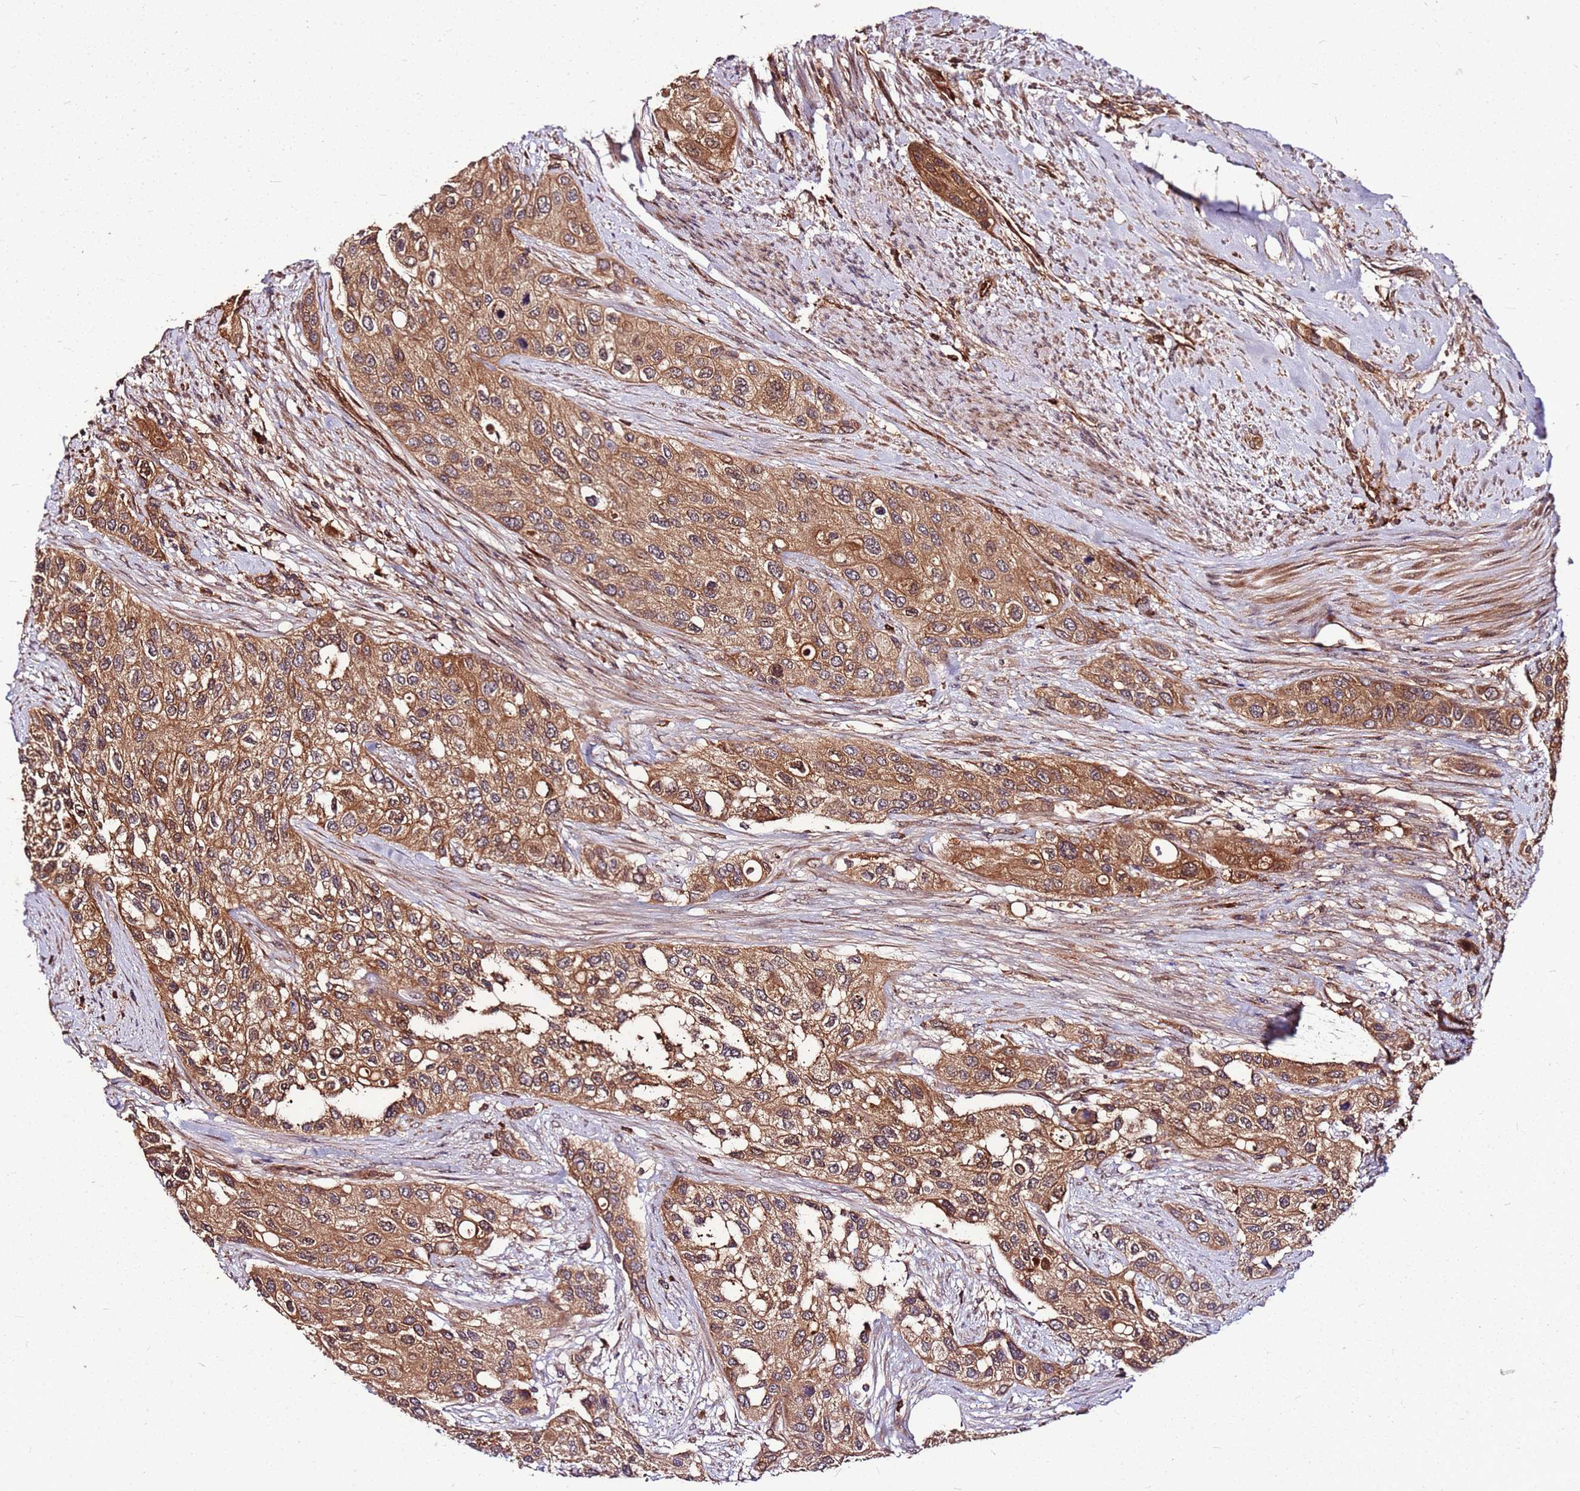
{"staining": {"intensity": "strong", "quantity": ">75%", "location": "cytoplasmic/membranous"}, "tissue": "urothelial cancer", "cell_type": "Tumor cells", "image_type": "cancer", "snomed": [{"axis": "morphology", "description": "Normal tissue, NOS"}, {"axis": "morphology", "description": "Urothelial carcinoma, High grade"}, {"axis": "topography", "description": "Vascular tissue"}, {"axis": "topography", "description": "Urinary bladder"}], "caption": "Protein staining demonstrates strong cytoplasmic/membranous expression in about >75% of tumor cells in high-grade urothelial carcinoma. (IHC, brightfield microscopy, high magnification).", "gene": "LYPLAL1", "patient": {"sex": "female", "age": 56}}